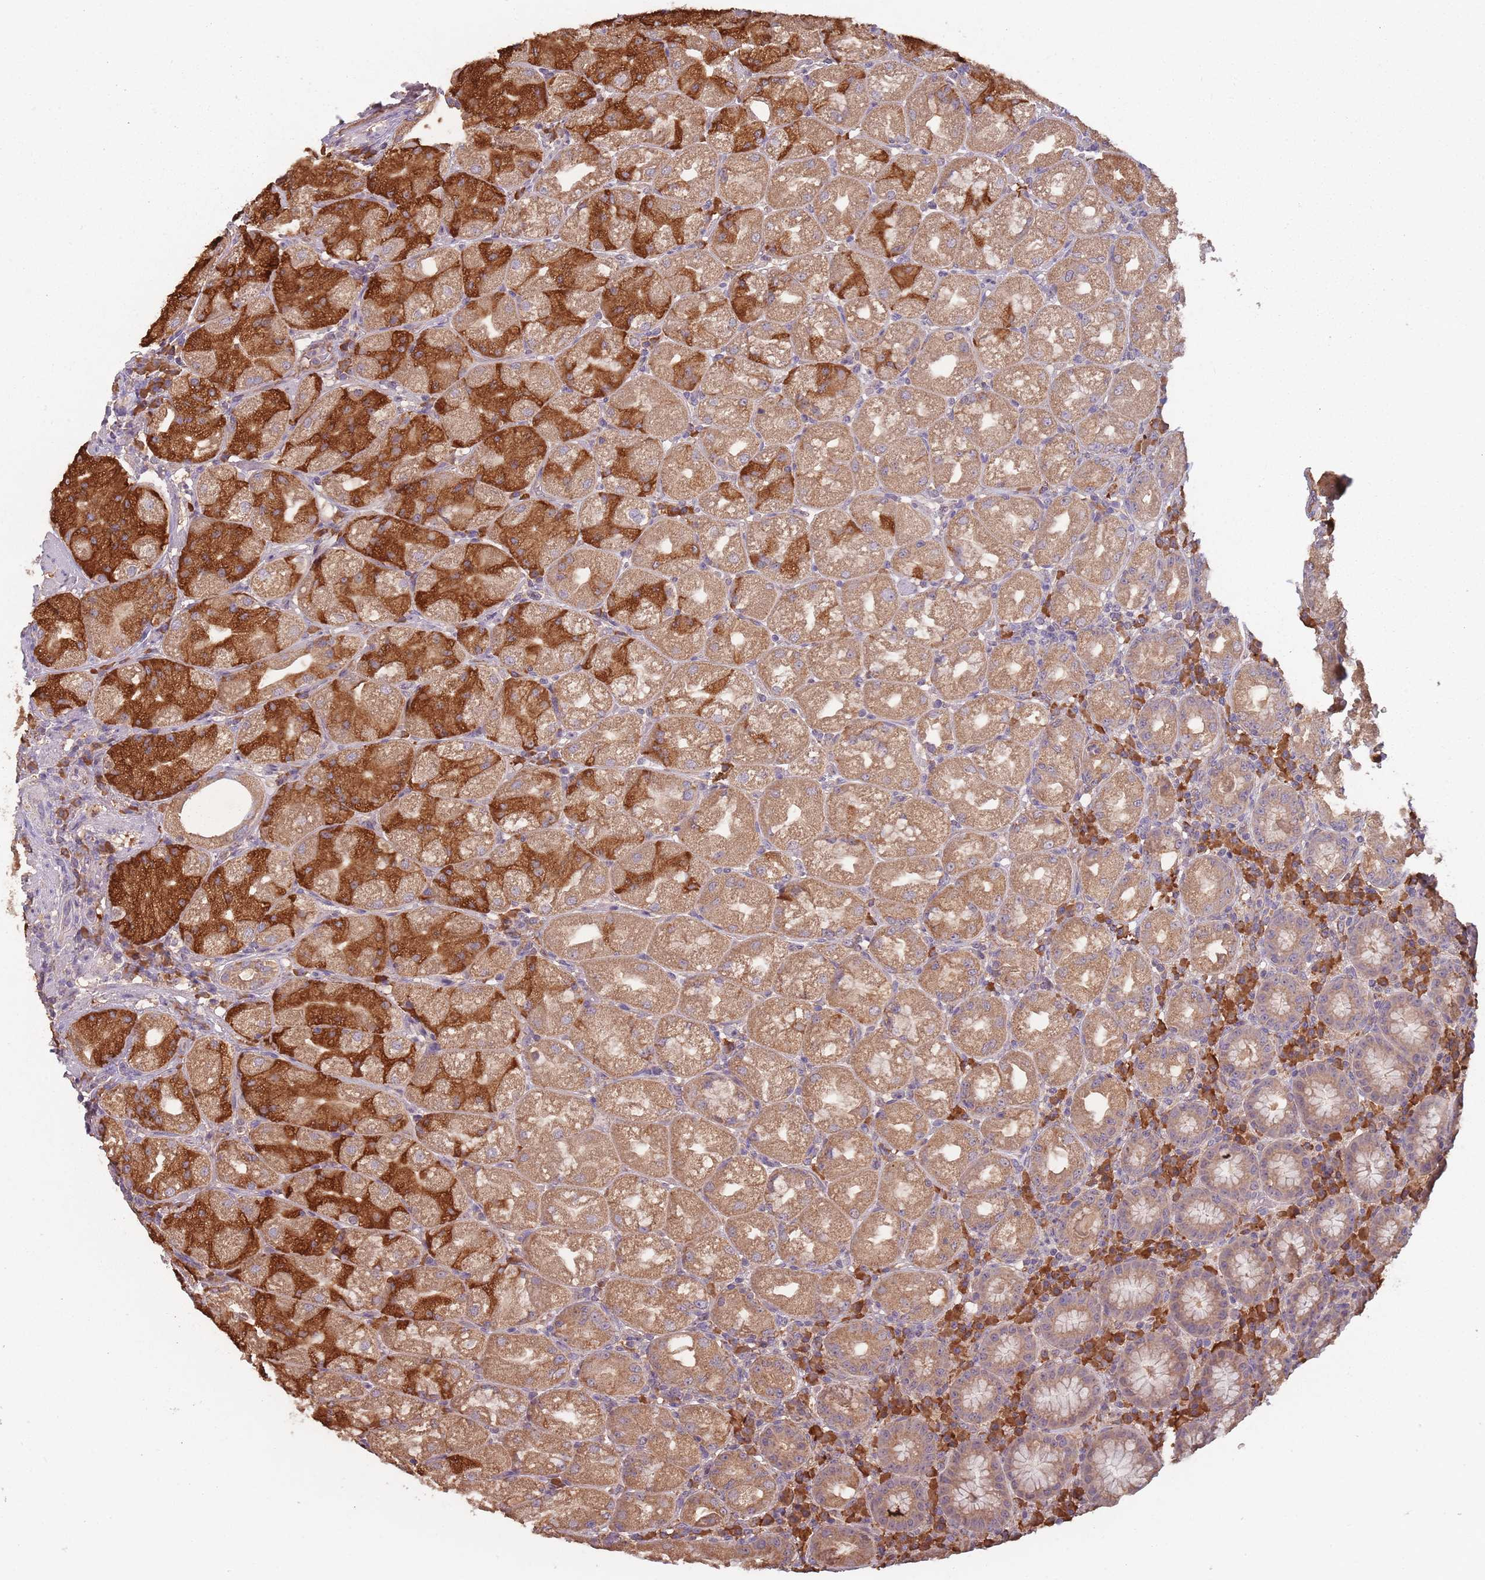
{"staining": {"intensity": "strong", "quantity": "25%-75%", "location": "cytoplasmic/membranous"}, "tissue": "stomach", "cell_type": "Glandular cells", "image_type": "normal", "snomed": [{"axis": "morphology", "description": "Normal tissue, NOS"}, {"axis": "topography", "description": "Stomach, upper"}], "caption": "This histopathology image reveals unremarkable stomach stained with immunohistochemistry (IHC) to label a protein in brown. The cytoplasmic/membranous of glandular cells show strong positivity for the protein. Nuclei are counter-stained blue.", "gene": "SANBR", "patient": {"sex": "male", "age": 52}}